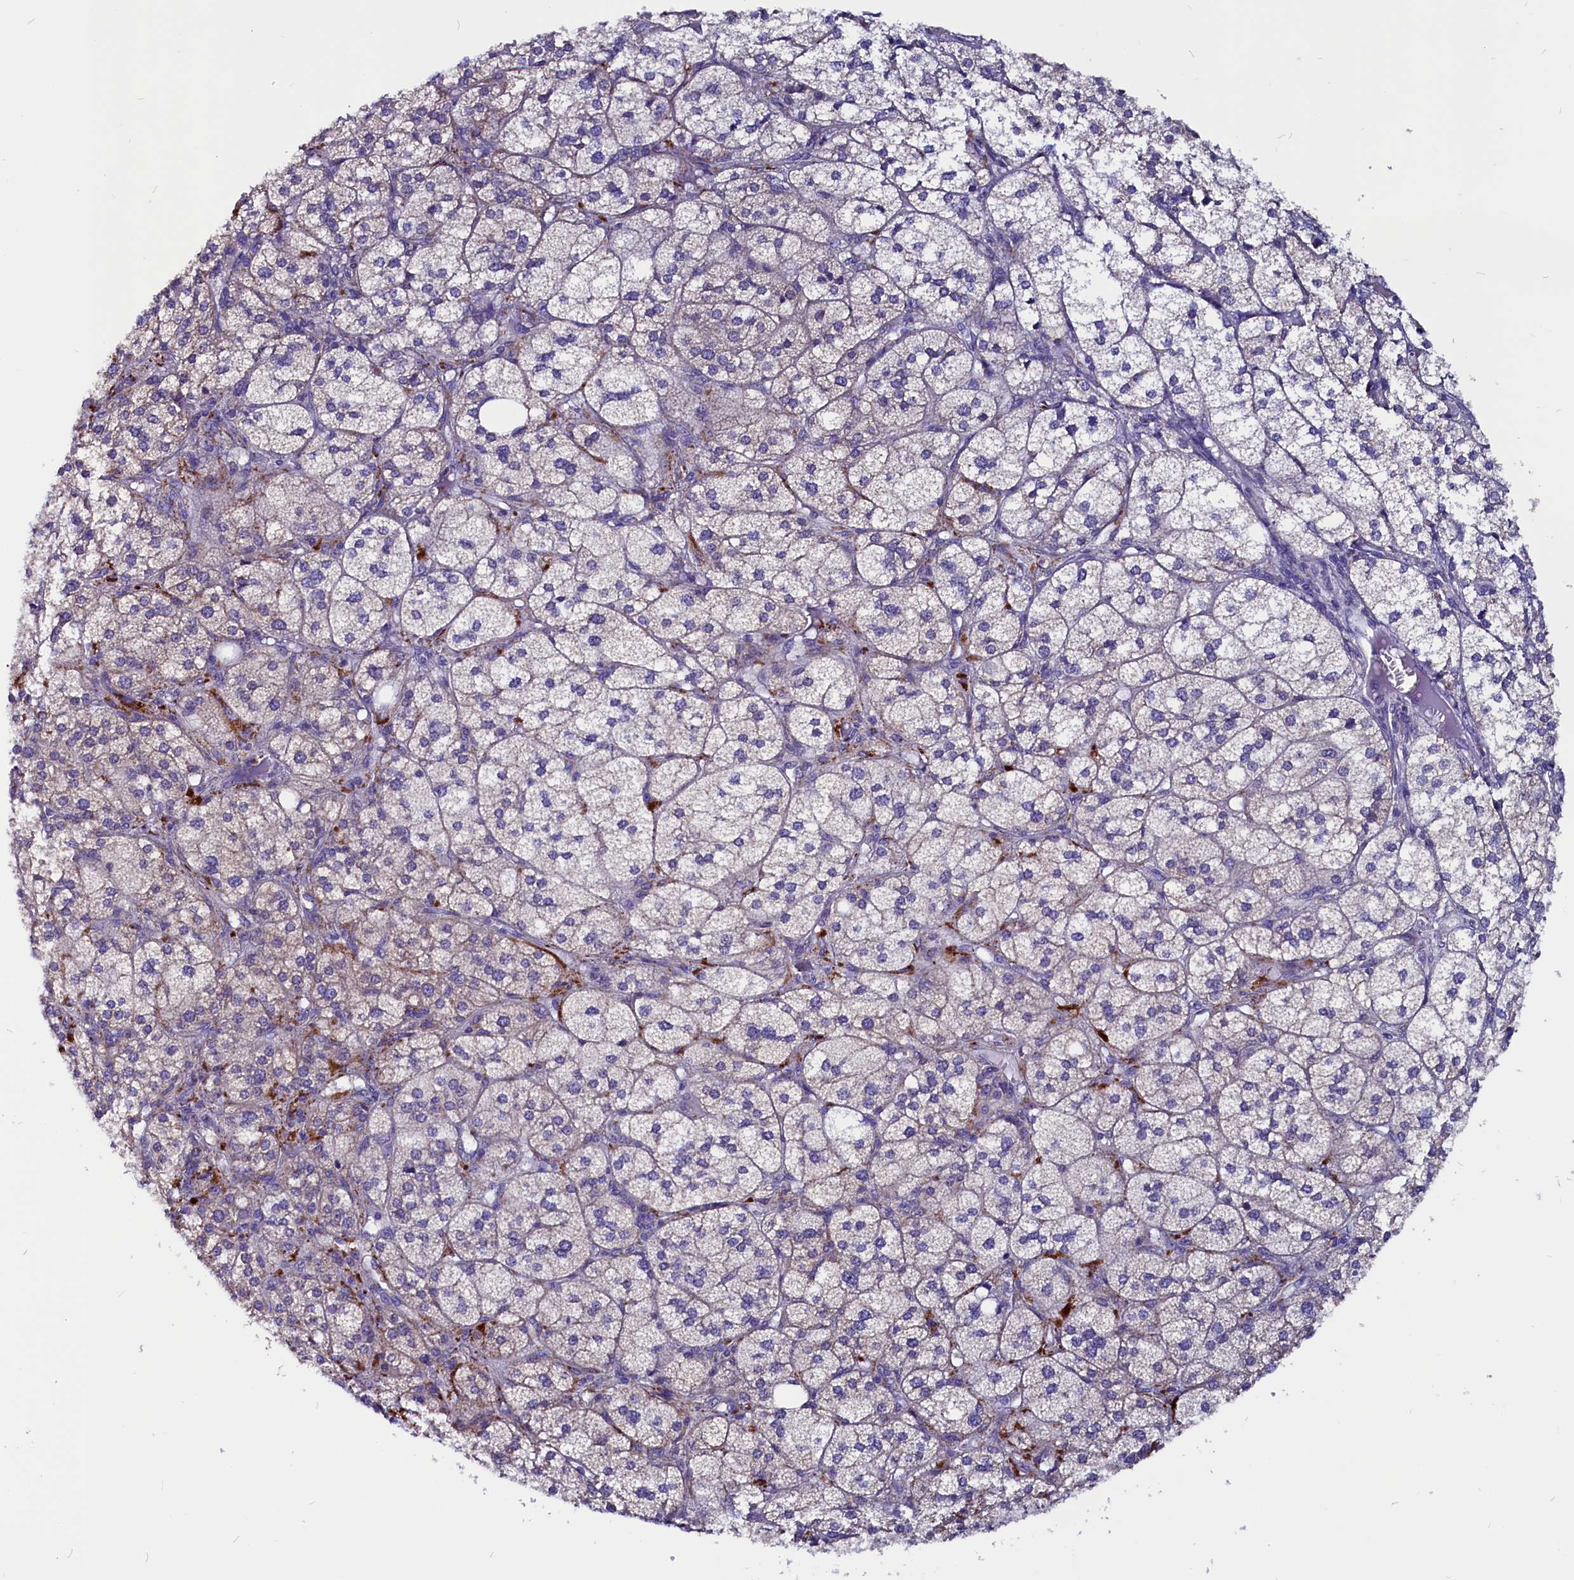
{"staining": {"intensity": "moderate", "quantity": "<25%", "location": "cytoplasmic/membranous"}, "tissue": "adrenal gland", "cell_type": "Glandular cells", "image_type": "normal", "snomed": [{"axis": "morphology", "description": "Normal tissue, NOS"}, {"axis": "topography", "description": "Adrenal gland"}], "caption": "Adrenal gland stained with DAB (3,3'-diaminobenzidine) immunohistochemistry exhibits low levels of moderate cytoplasmic/membranous staining in about <25% of glandular cells.", "gene": "CCBE1", "patient": {"sex": "female", "age": 61}}